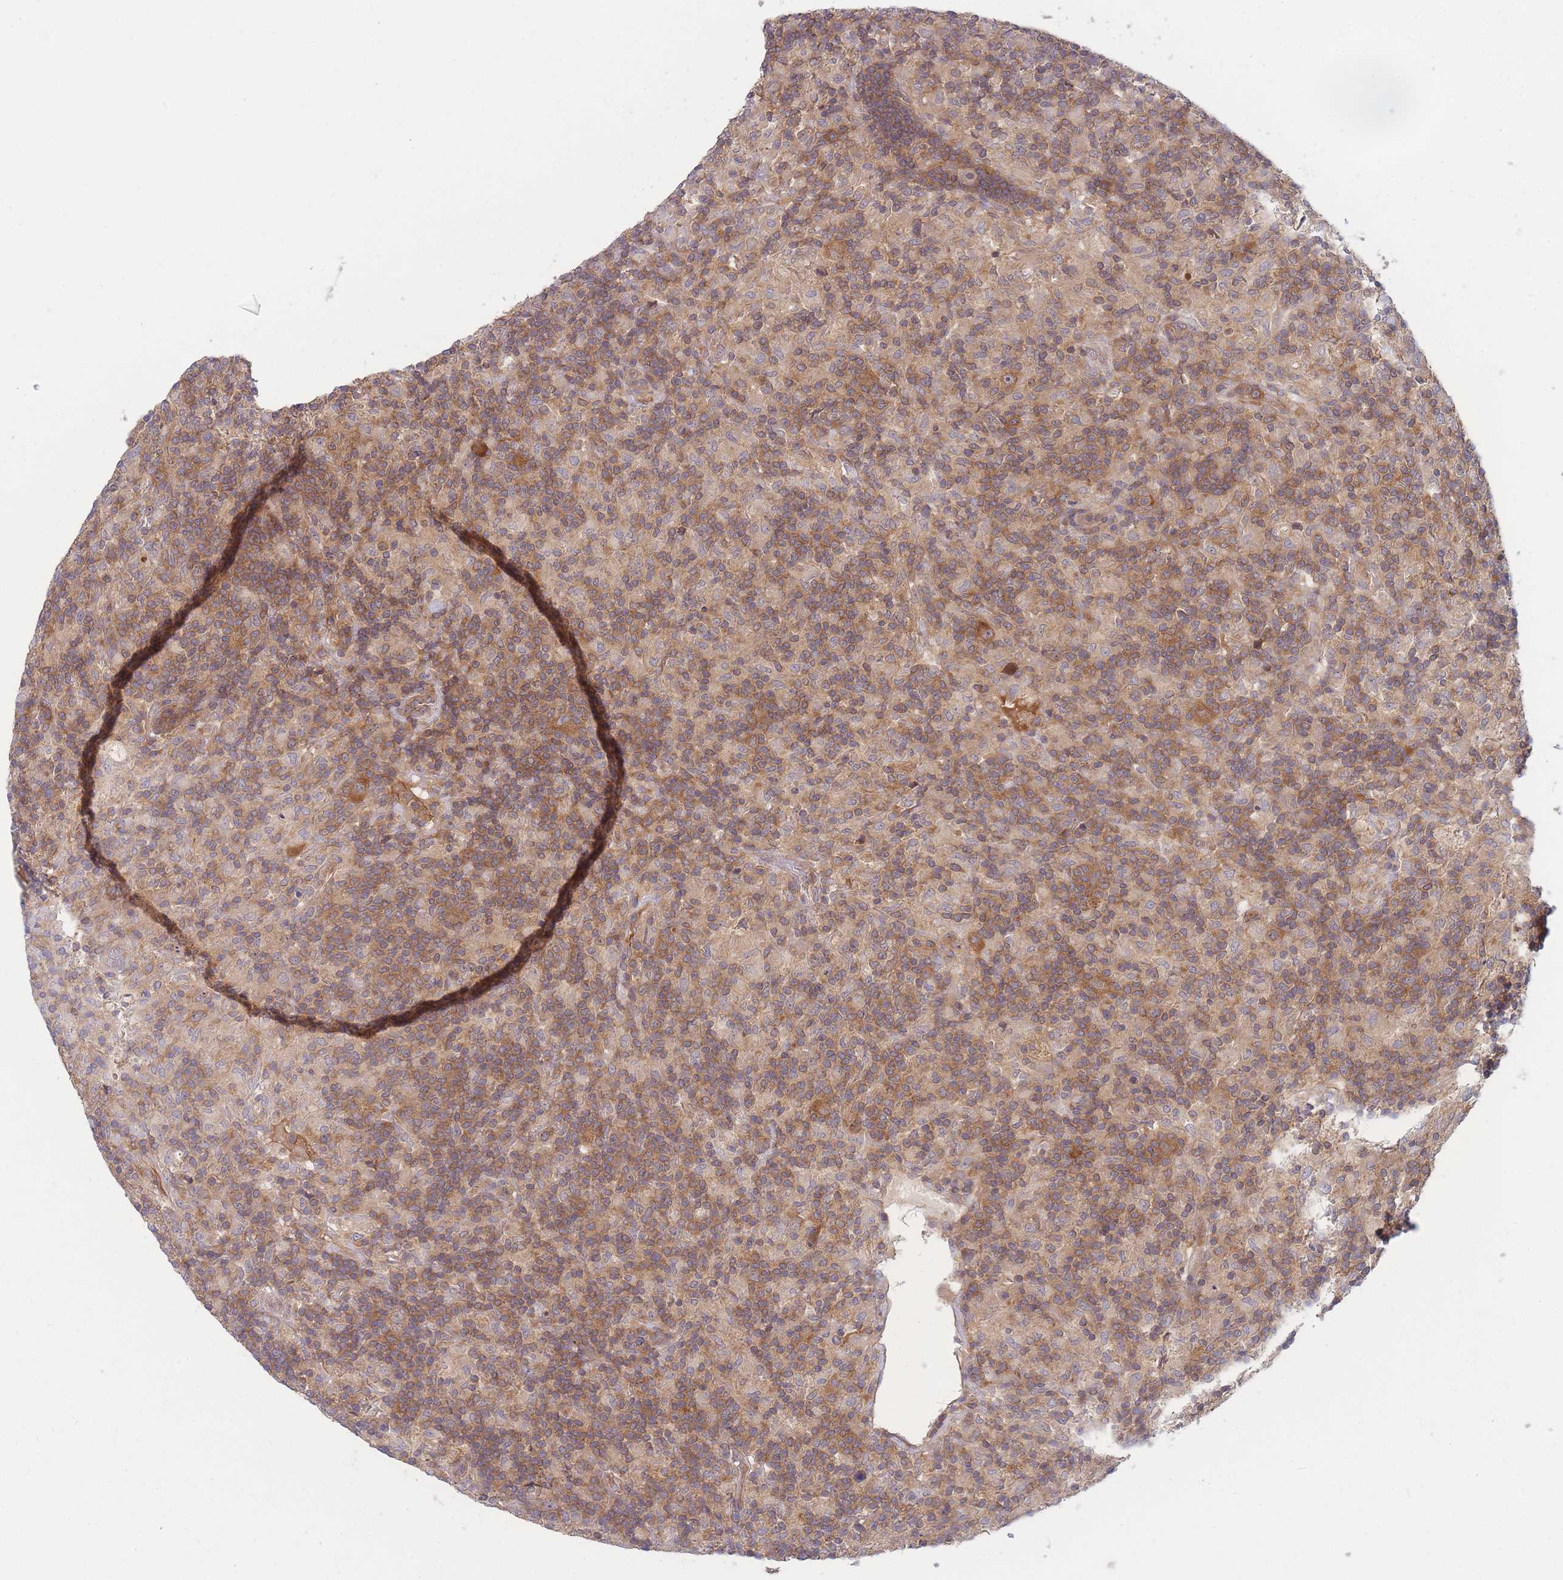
{"staining": {"intensity": "moderate", "quantity": ">75%", "location": "cytoplasmic/membranous"}, "tissue": "lymphoma", "cell_type": "Tumor cells", "image_type": "cancer", "snomed": [{"axis": "morphology", "description": "Hodgkin's disease, NOS"}, {"axis": "topography", "description": "Lymph node"}], "caption": "A brown stain highlights moderate cytoplasmic/membranous staining of a protein in human Hodgkin's disease tumor cells.", "gene": "PFDN6", "patient": {"sex": "male", "age": 70}}